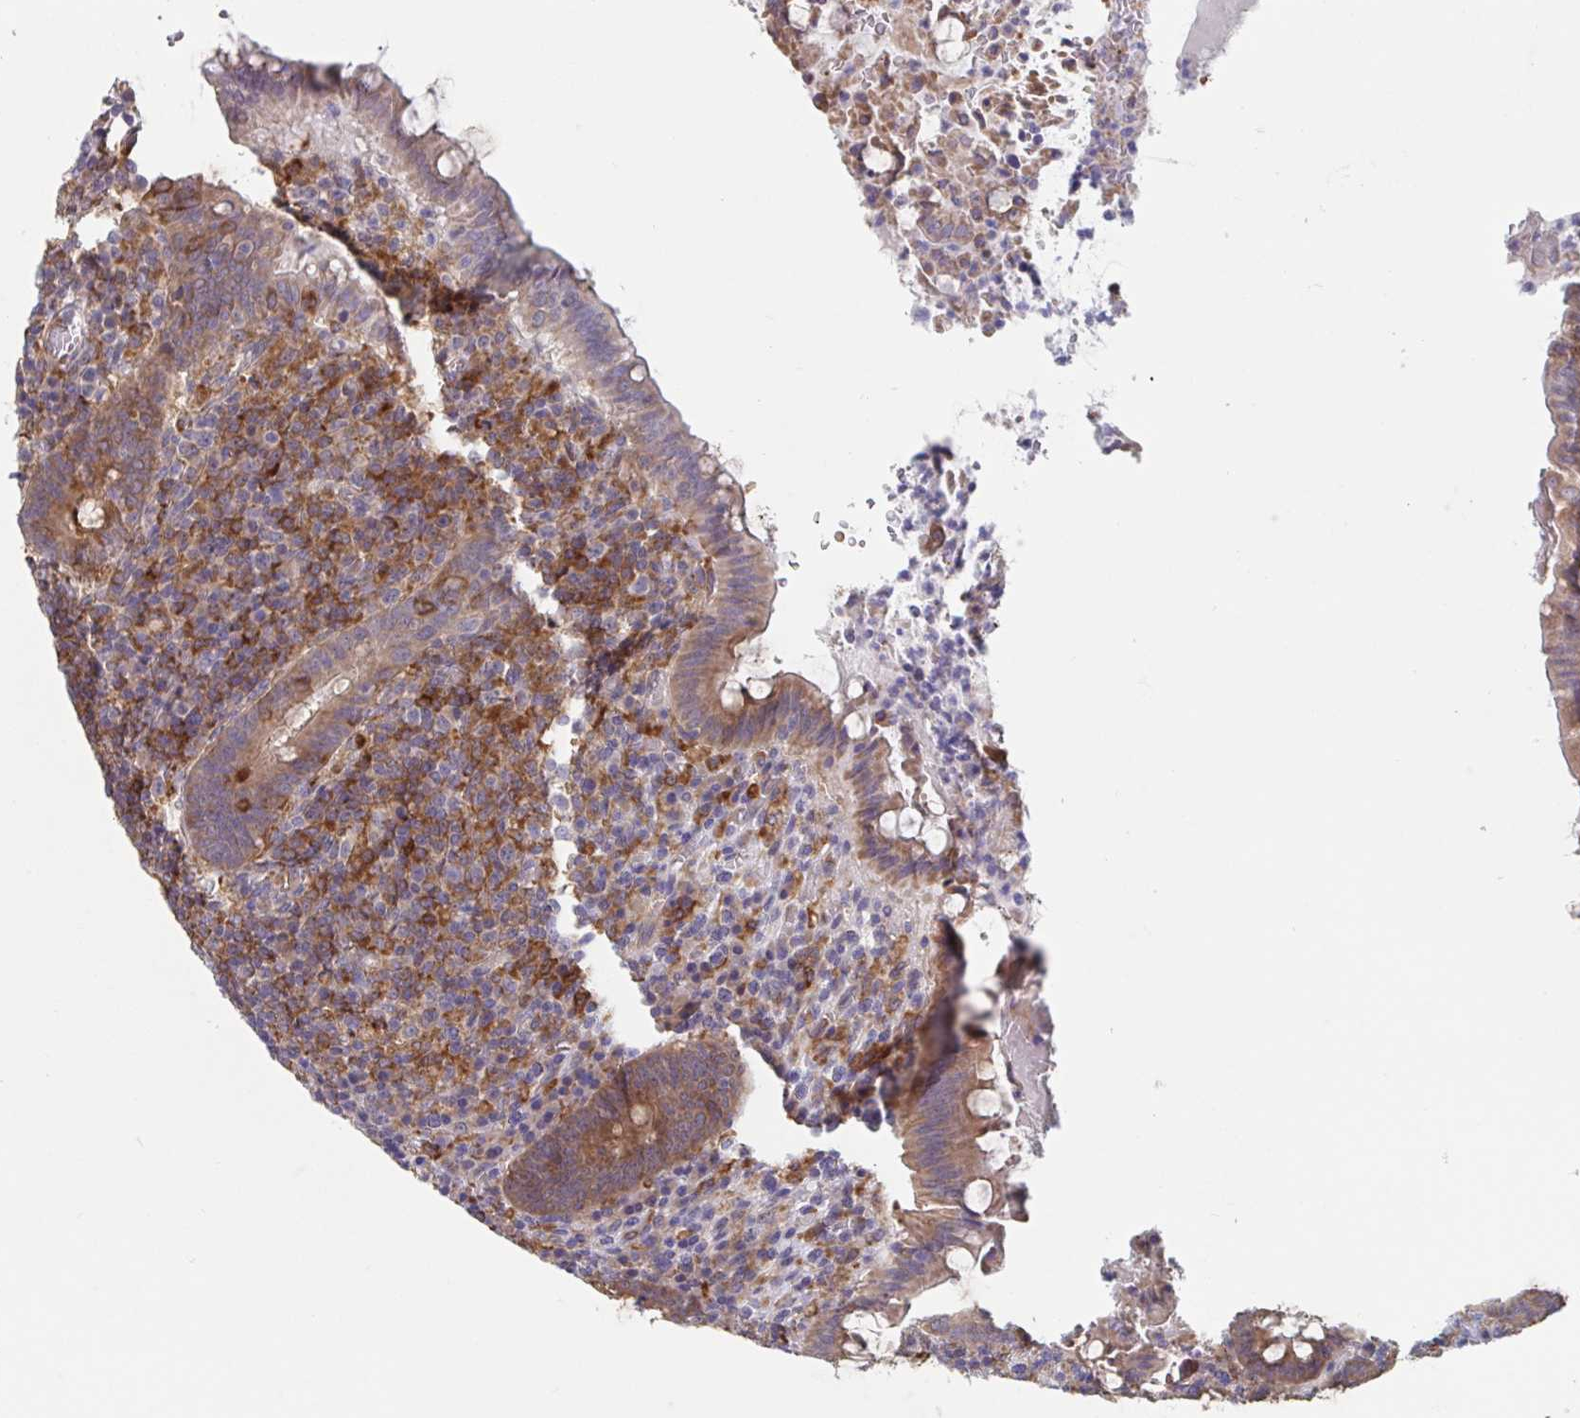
{"staining": {"intensity": "moderate", "quantity": ">75%", "location": "cytoplasmic/membranous"}, "tissue": "appendix", "cell_type": "Glandular cells", "image_type": "normal", "snomed": [{"axis": "morphology", "description": "Normal tissue, NOS"}, {"axis": "topography", "description": "Appendix"}], "caption": "Moderate cytoplasmic/membranous staining for a protein is appreciated in about >75% of glandular cells of unremarkable appendix using immunohistochemistry.", "gene": "SNX8", "patient": {"sex": "female", "age": 43}}